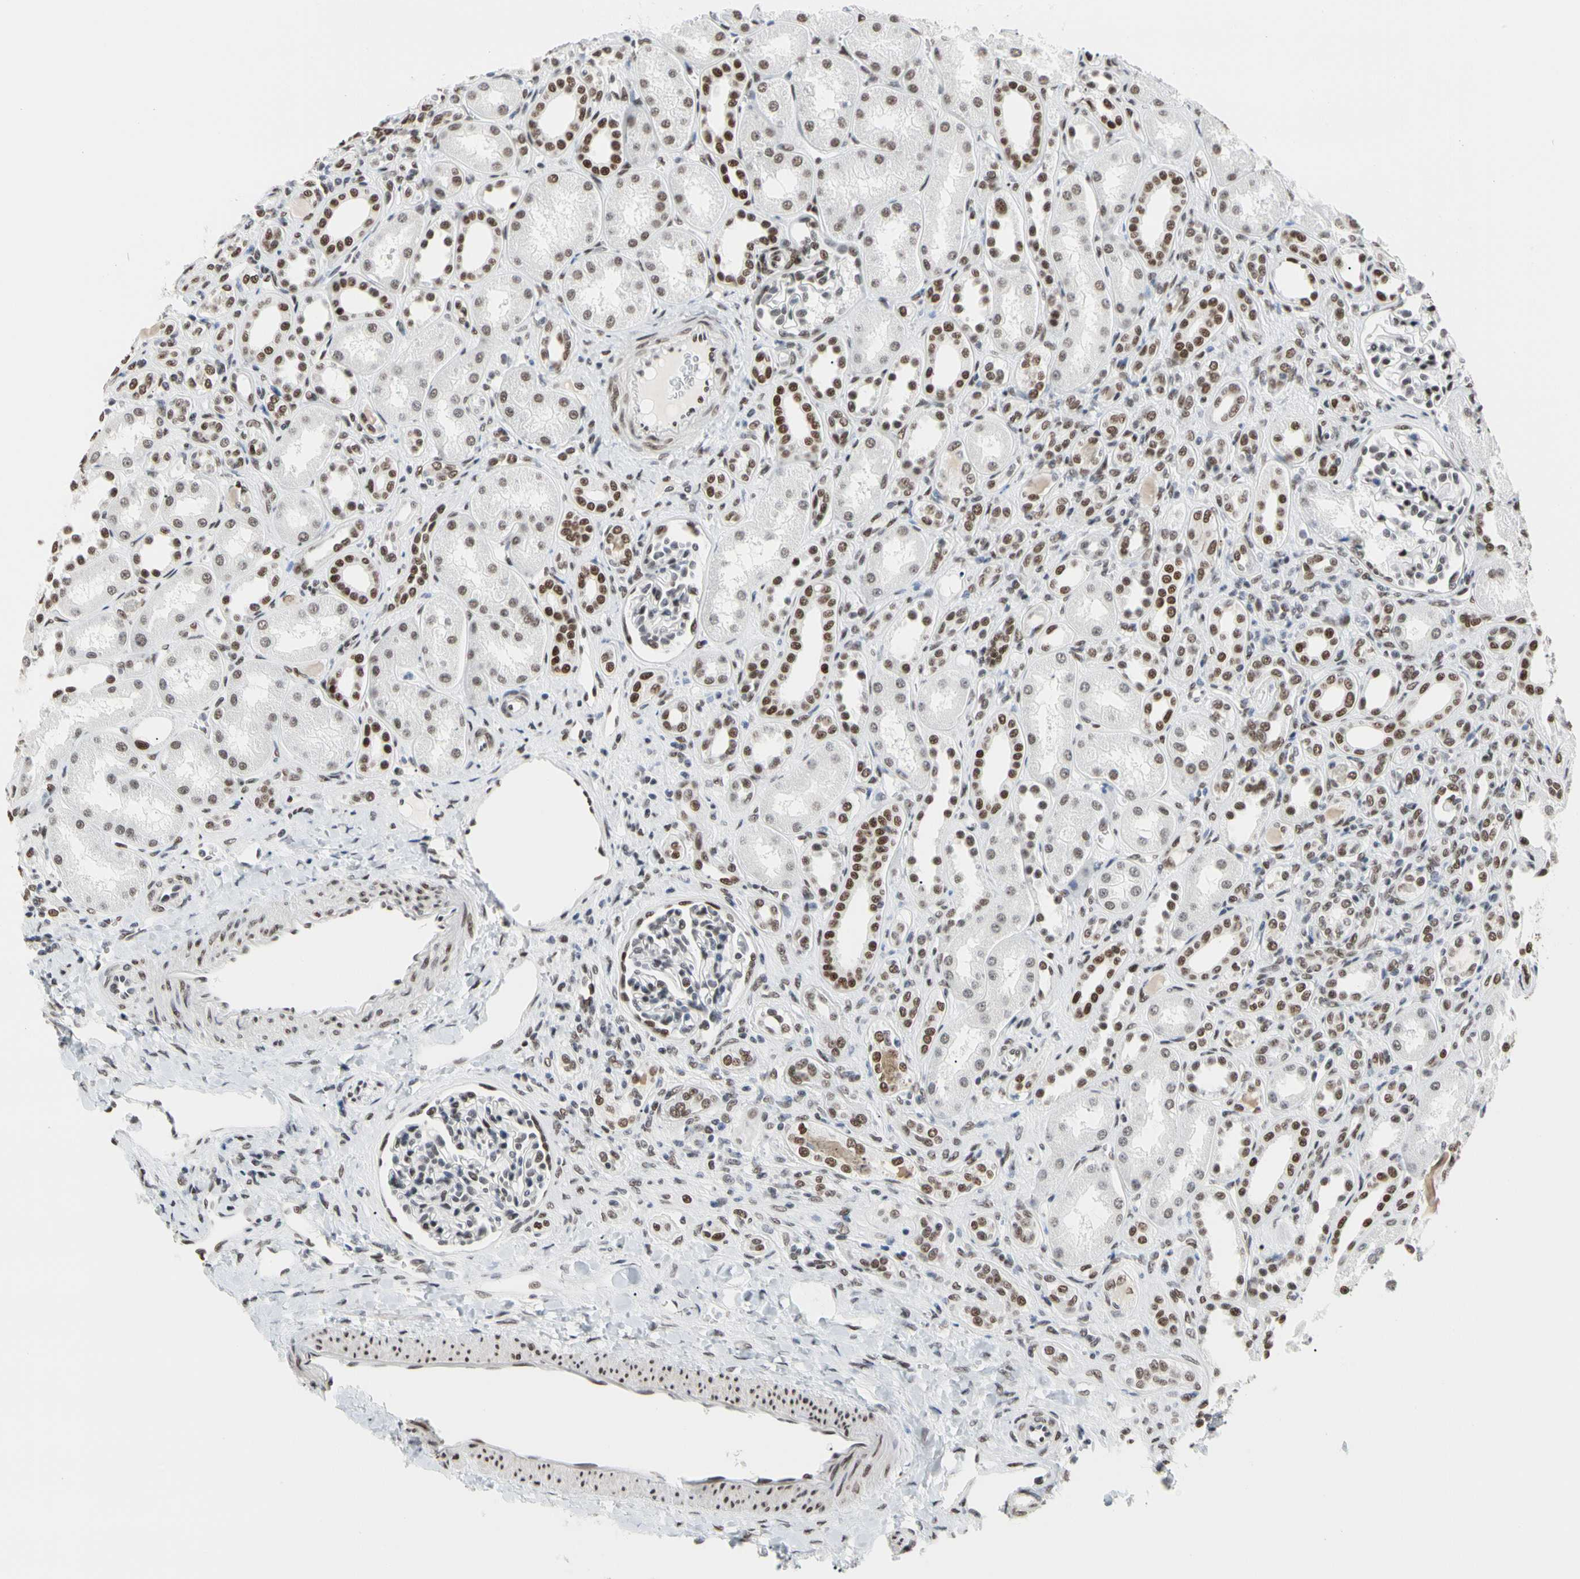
{"staining": {"intensity": "moderate", "quantity": "25%-75%", "location": "nuclear"}, "tissue": "kidney", "cell_type": "Cells in glomeruli", "image_type": "normal", "snomed": [{"axis": "morphology", "description": "Normal tissue, NOS"}, {"axis": "topography", "description": "Kidney"}], "caption": "IHC of unremarkable human kidney displays medium levels of moderate nuclear staining in approximately 25%-75% of cells in glomeruli. (DAB (3,3'-diaminobenzidine) = brown stain, brightfield microscopy at high magnification).", "gene": "FAM98B", "patient": {"sex": "male", "age": 7}}